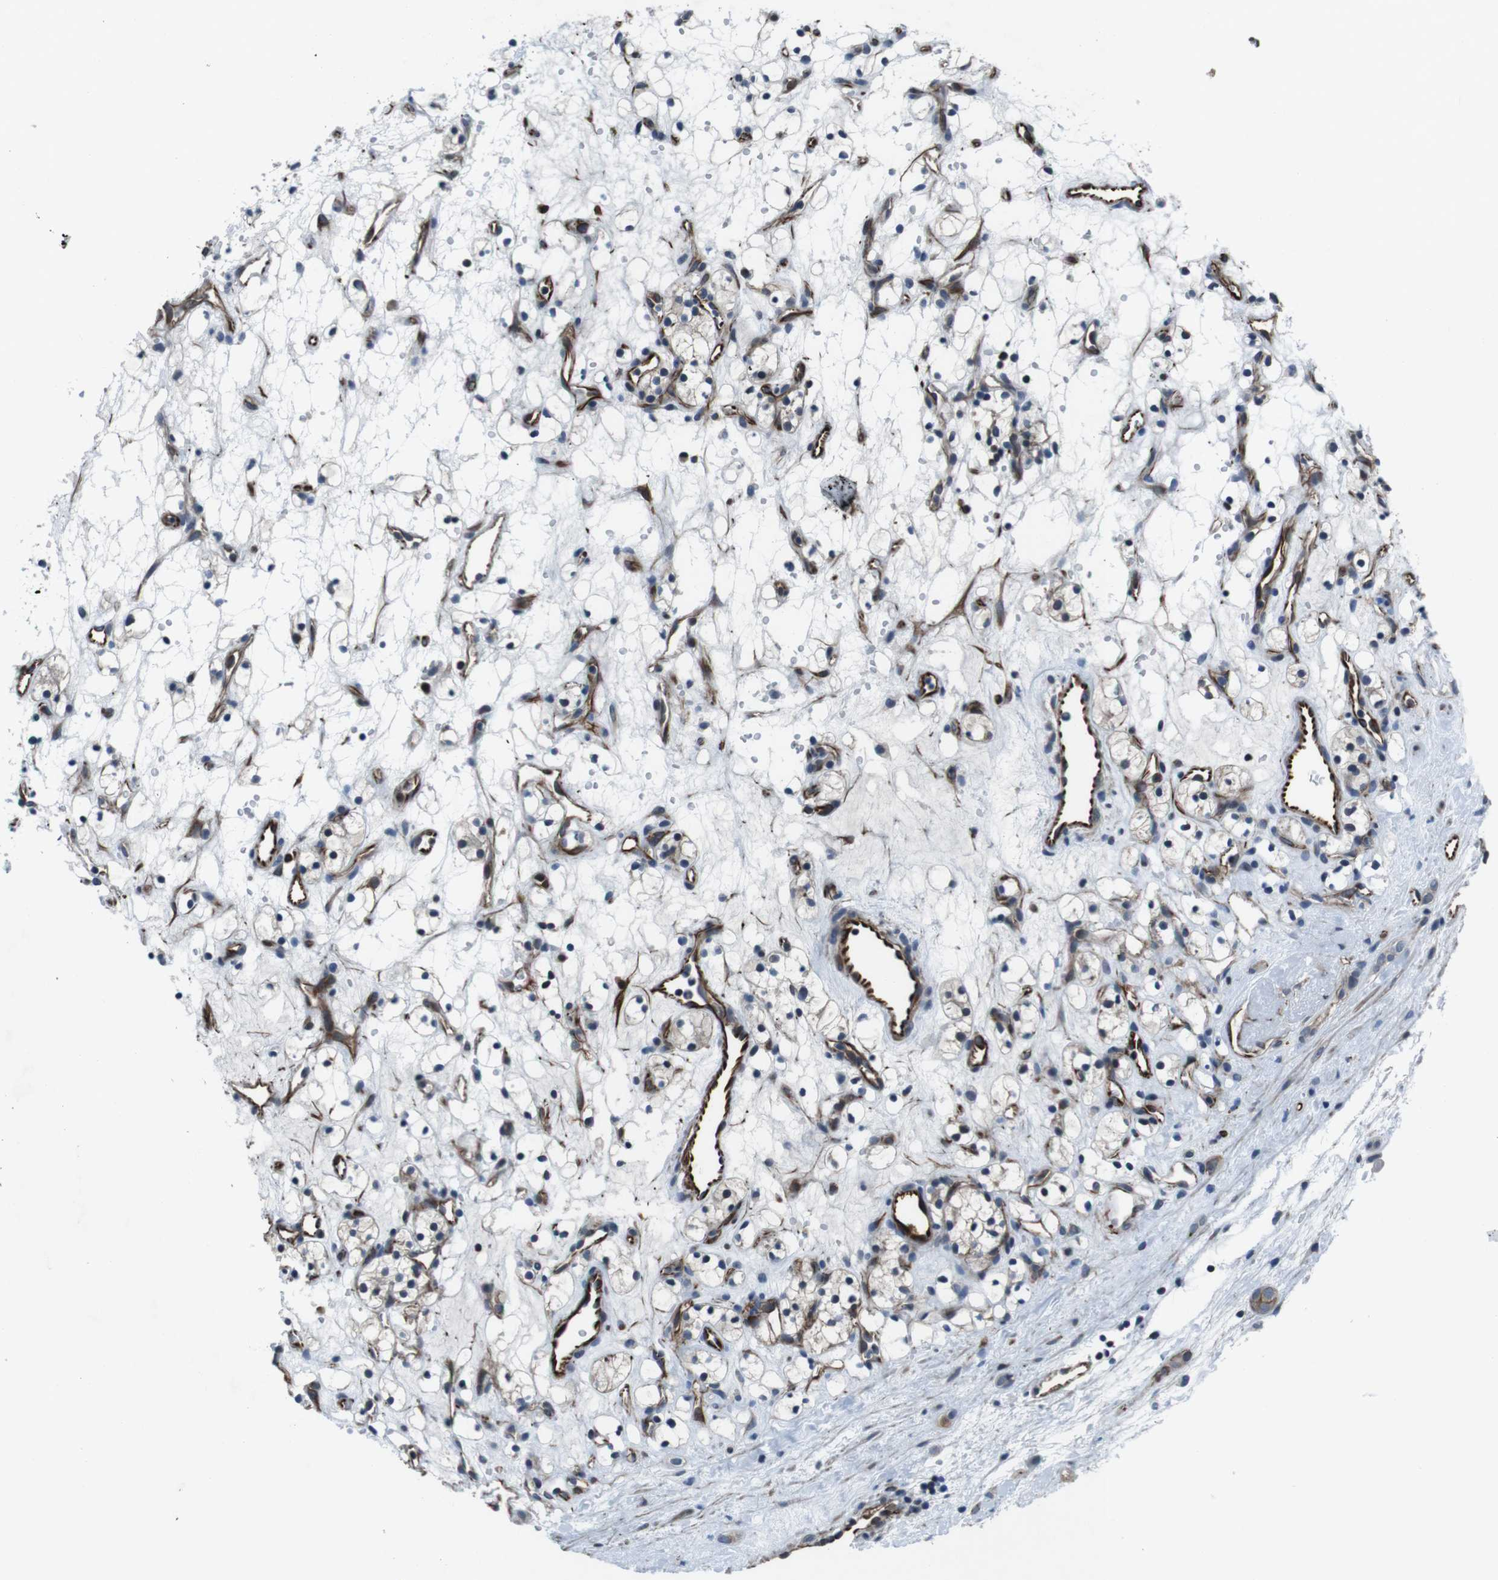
{"staining": {"intensity": "negative", "quantity": "none", "location": "none"}, "tissue": "renal cancer", "cell_type": "Tumor cells", "image_type": "cancer", "snomed": [{"axis": "morphology", "description": "Adenocarcinoma, NOS"}, {"axis": "topography", "description": "Kidney"}], "caption": "Immunohistochemical staining of renal cancer demonstrates no significant staining in tumor cells.", "gene": "LRRC49", "patient": {"sex": "female", "age": 60}}